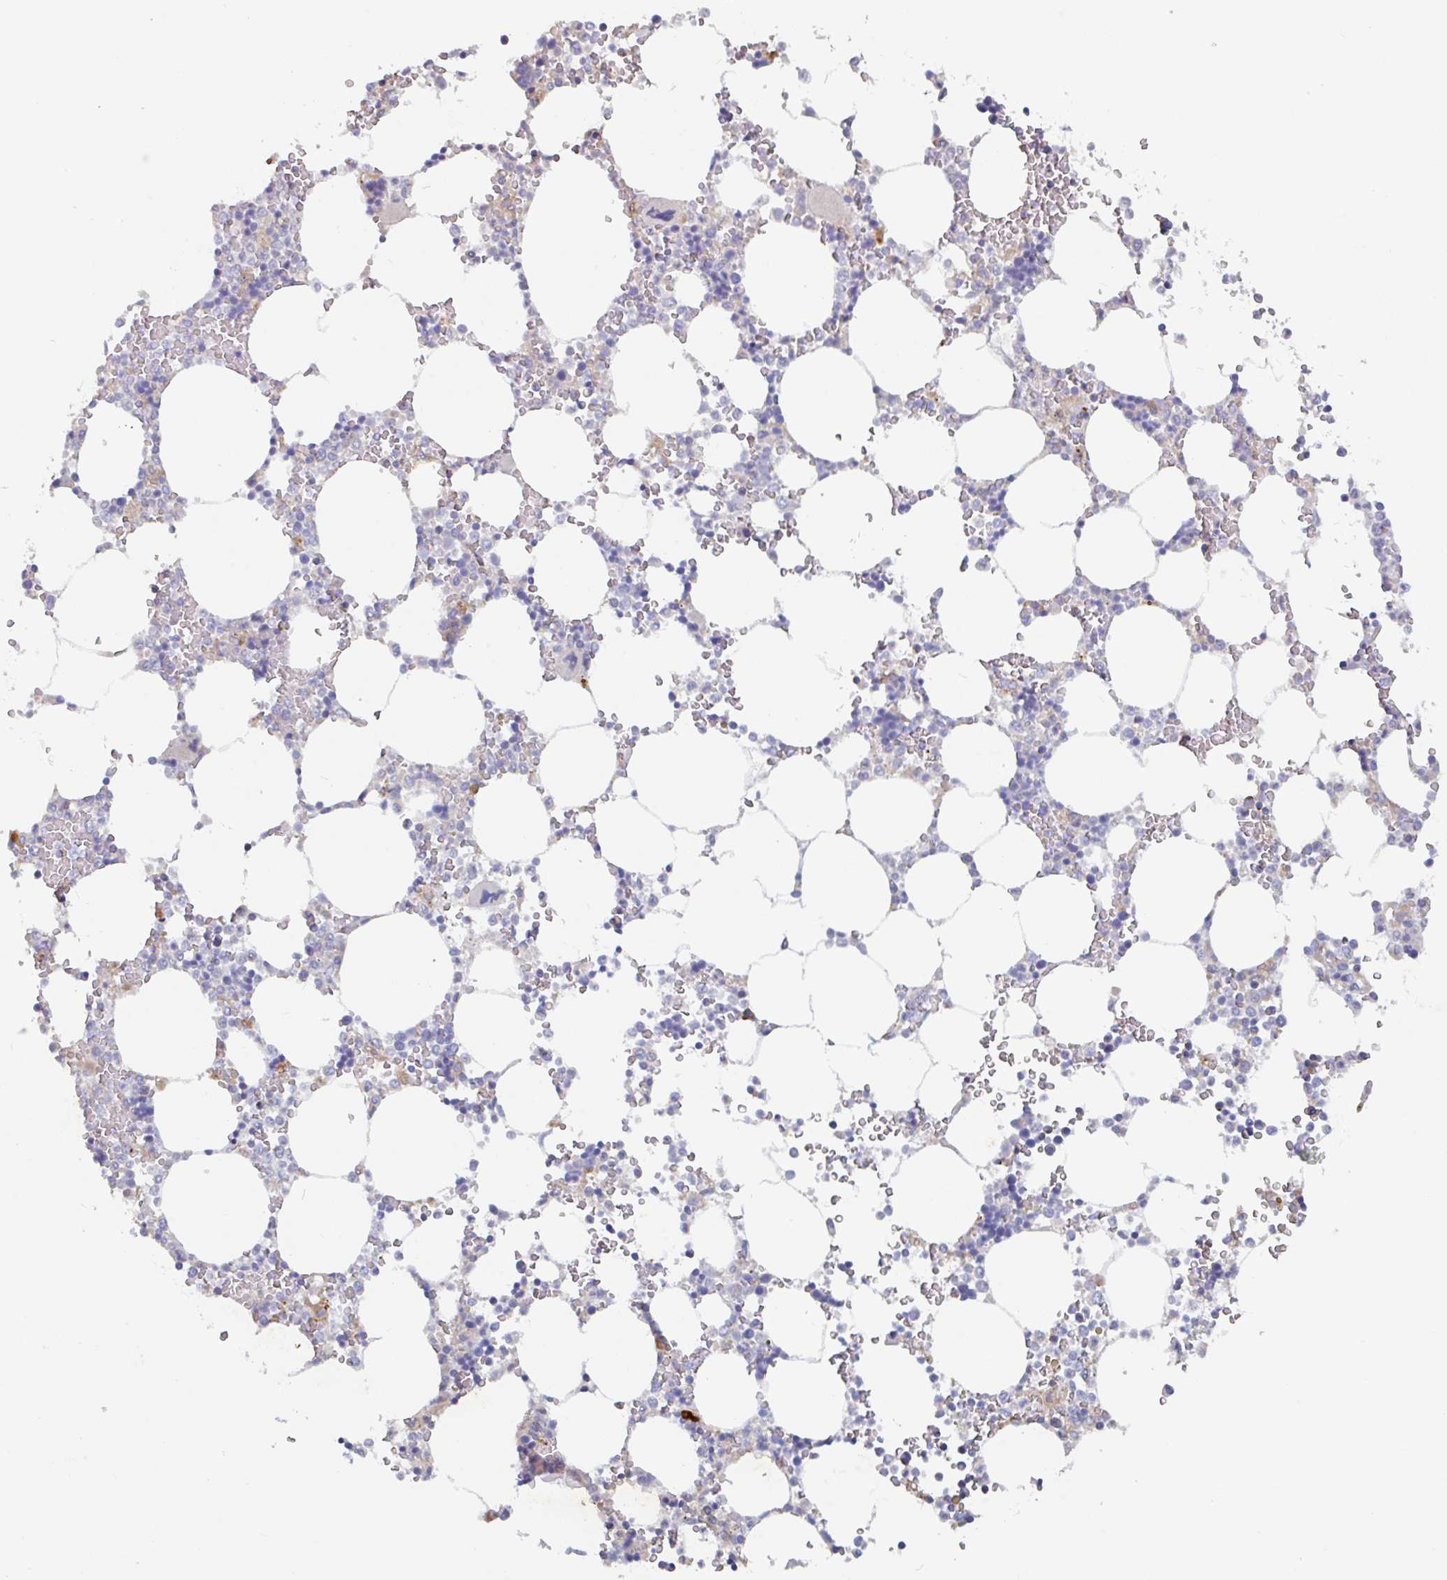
{"staining": {"intensity": "negative", "quantity": "none", "location": "none"}, "tissue": "bone marrow", "cell_type": "Hematopoietic cells", "image_type": "normal", "snomed": [{"axis": "morphology", "description": "Normal tissue, NOS"}, {"axis": "topography", "description": "Bone marrow"}], "caption": "Immunohistochemistry (IHC) micrograph of normal bone marrow: bone marrow stained with DAB (3,3'-diaminobenzidine) demonstrates no significant protein positivity in hematopoietic cells. Nuclei are stained in blue.", "gene": "MANBA", "patient": {"sex": "male", "age": 64}}